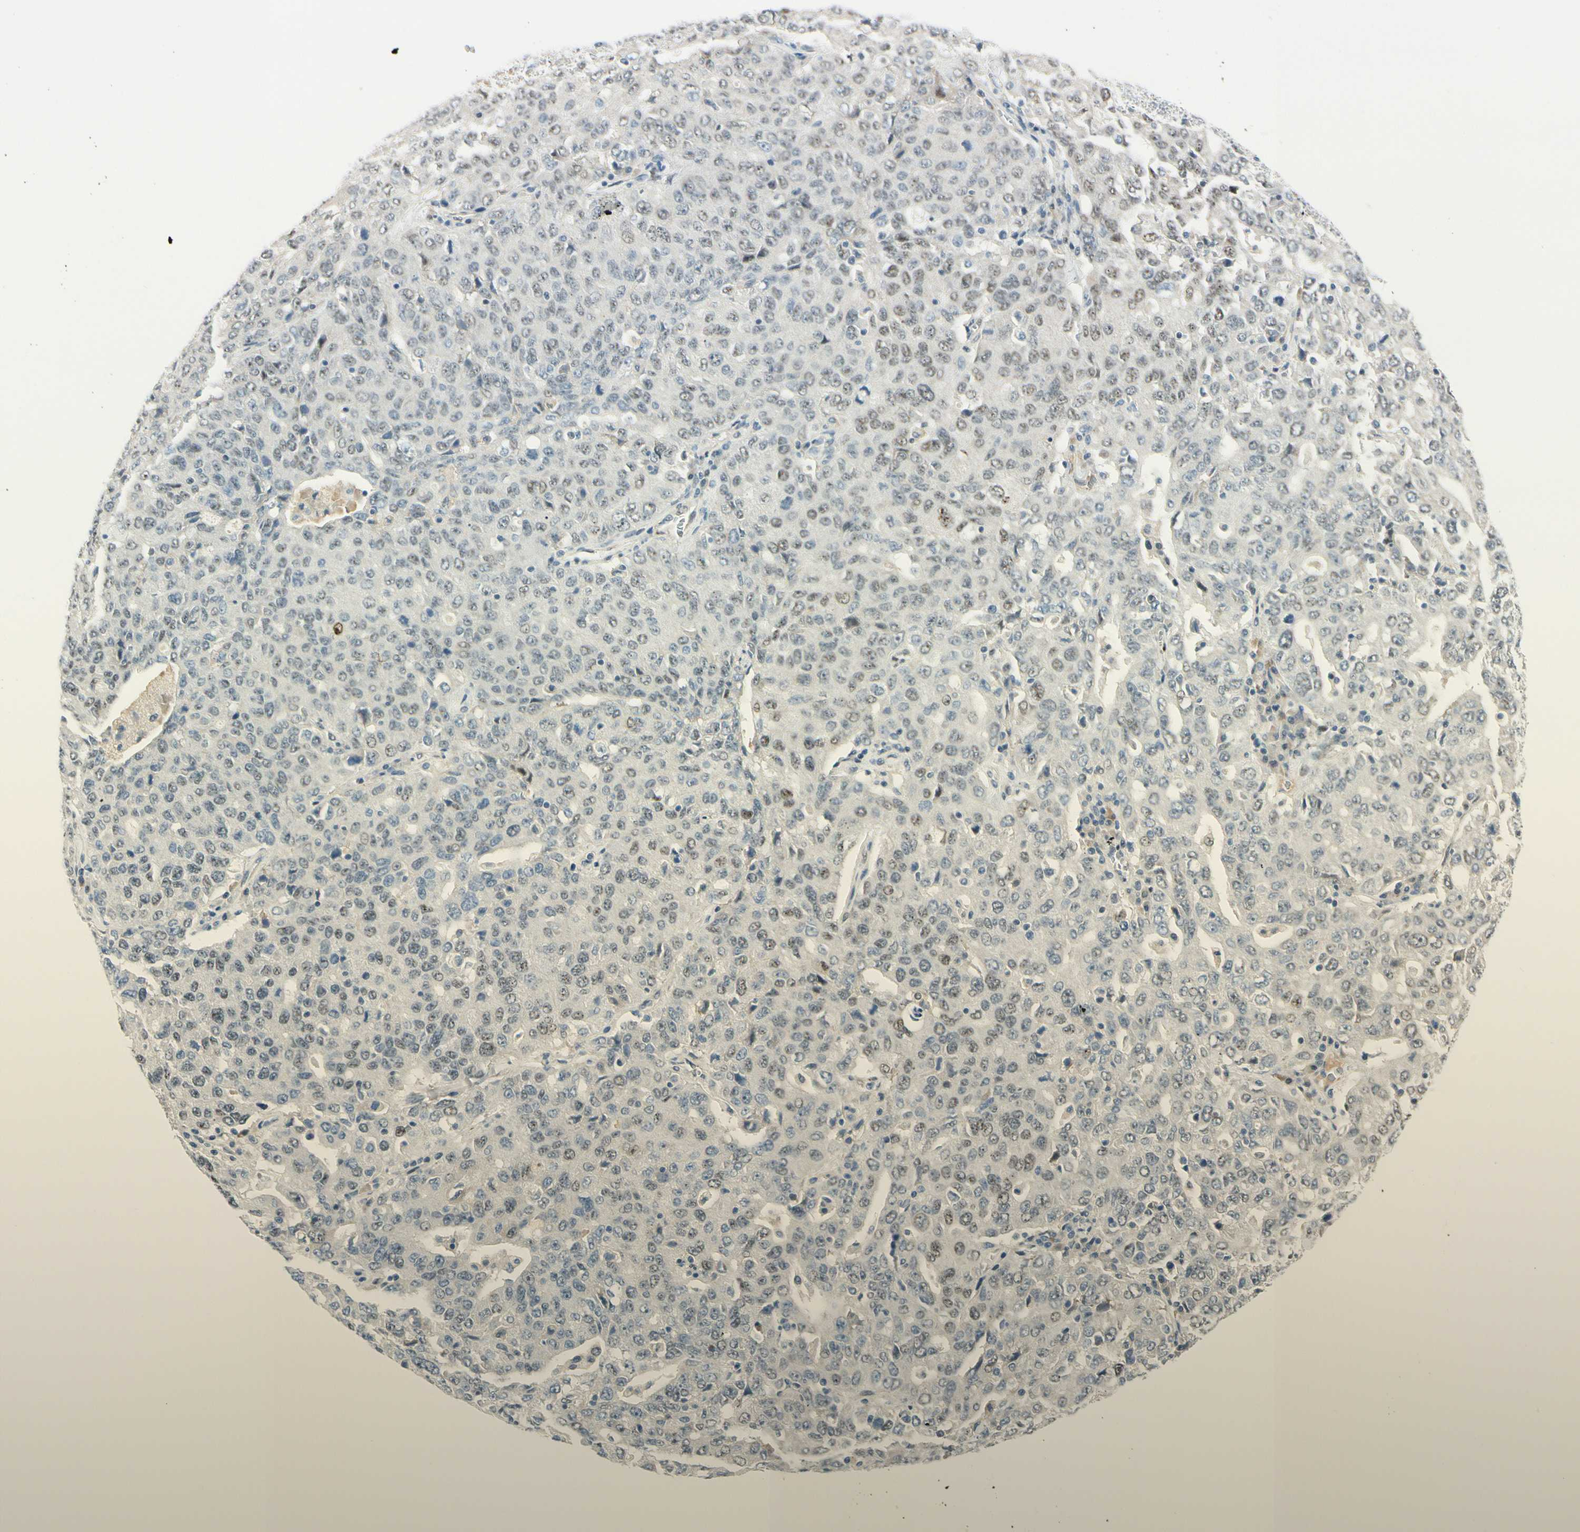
{"staining": {"intensity": "weak", "quantity": "<25%", "location": "nuclear"}, "tissue": "ovarian cancer", "cell_type": "Tumor cells", "image_type": "cancer", "snomed": [{"axis": "morphology", "description": "Carcinoma, endometroid"}, {"axis": "topography", "description": "Ovary"}], "caption": "An image of endometroid carcinoma (ovarian) stained for a protein displays no brown staining in tumor cells.", "gene": "B4GALNT1", "patient": {"sex": "female", "age": 62}}